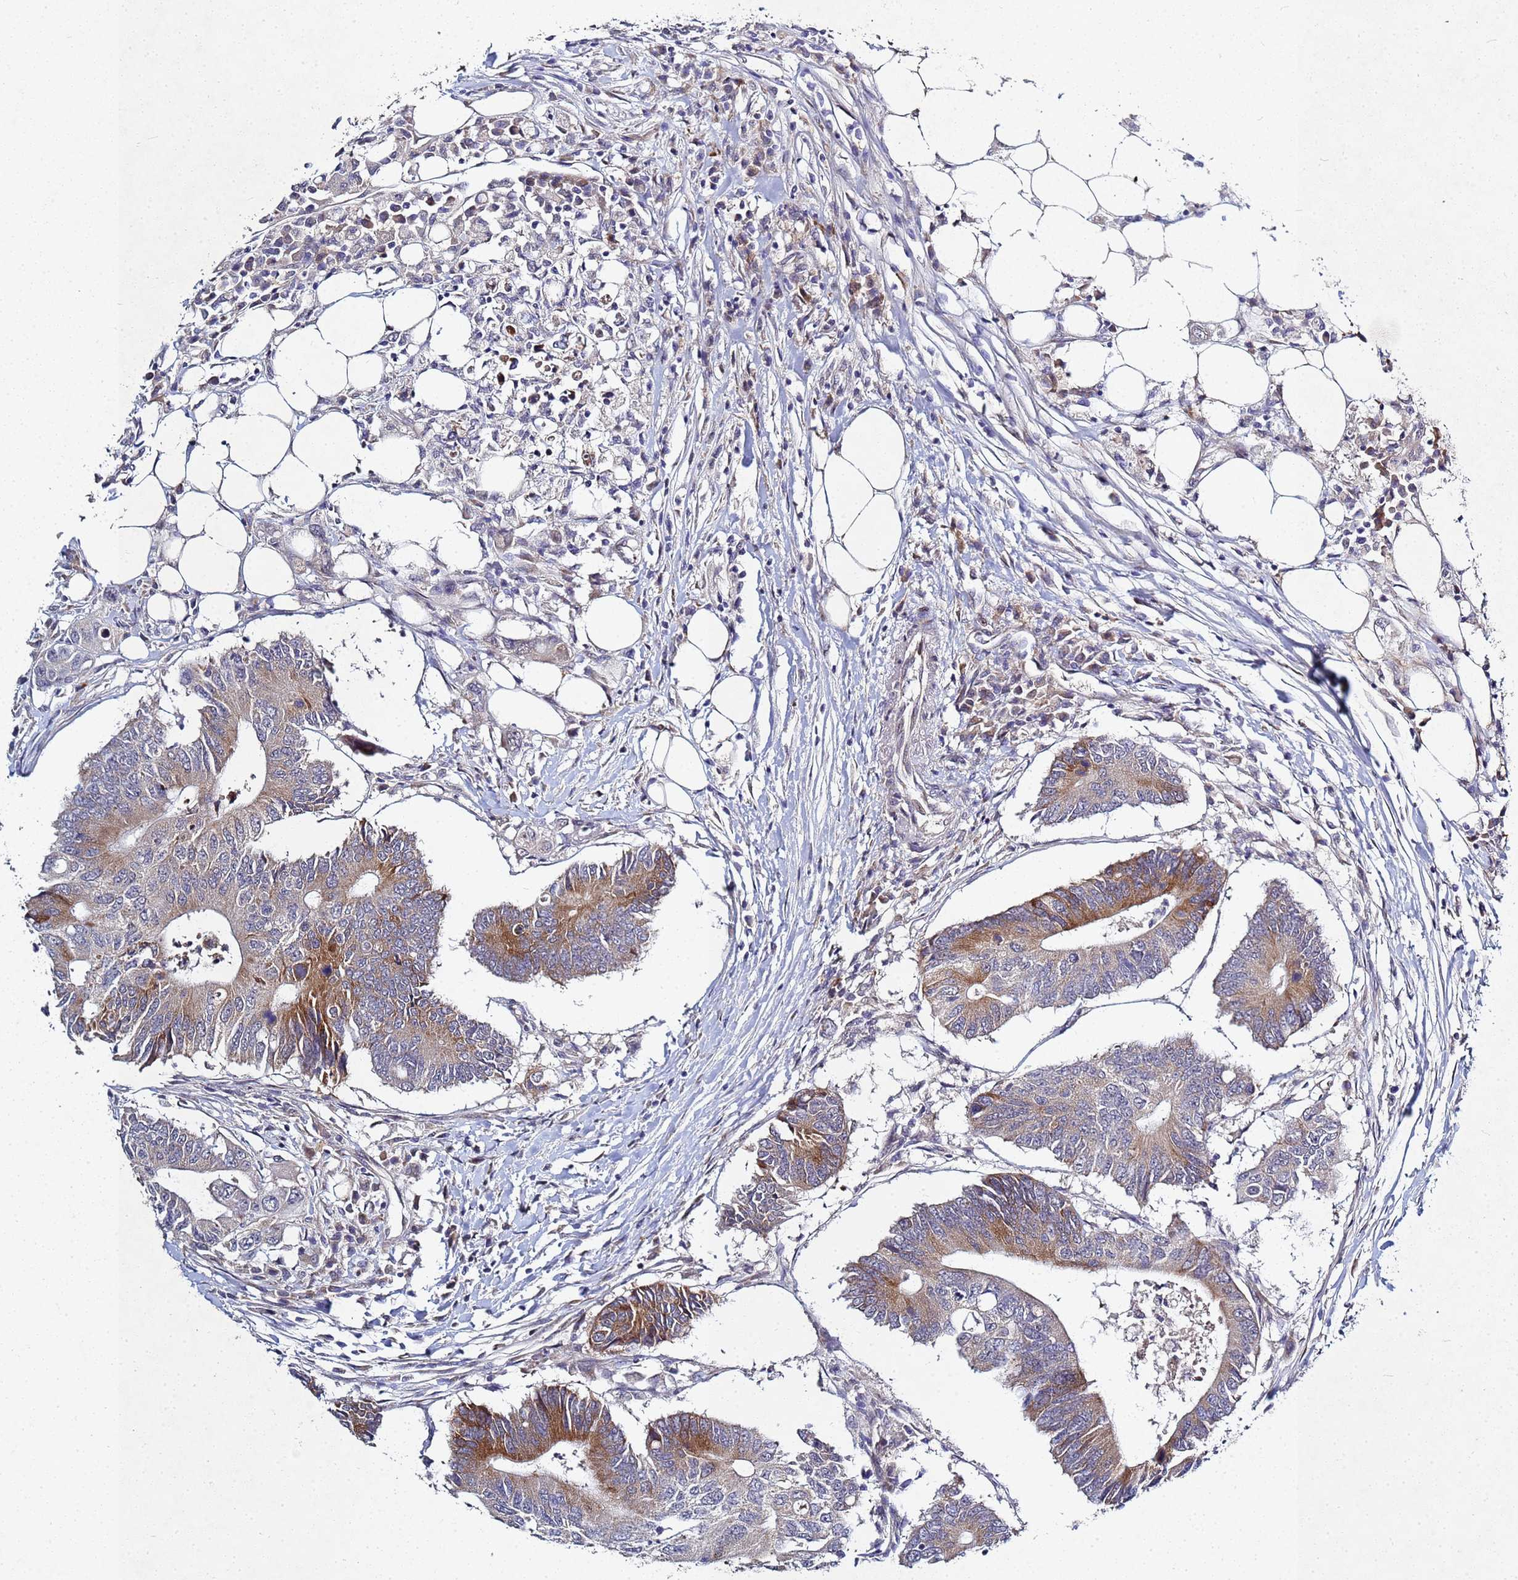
{"staining": {"intensity": "moderate", "quantity": "25%-75%", "location": "cytoplasmic/membranous"}, "tissue": "colorectal cancer", "cell_type": "Tumor cells", "image_type": "cancer", "snomed": [{"axis": "morphology", "description": "Adenocarcinoma, NOS"}, {"axis": "topography", "description": "Colon"}], "caption": "A histopathology image of colorectal adenocarcinoma stained for a protein exhibits moderate cytoplasmic/membranous brown staining in tumor cells.", "gene": "TNPO2", "patient": {"sex": "male", "age": 71}}